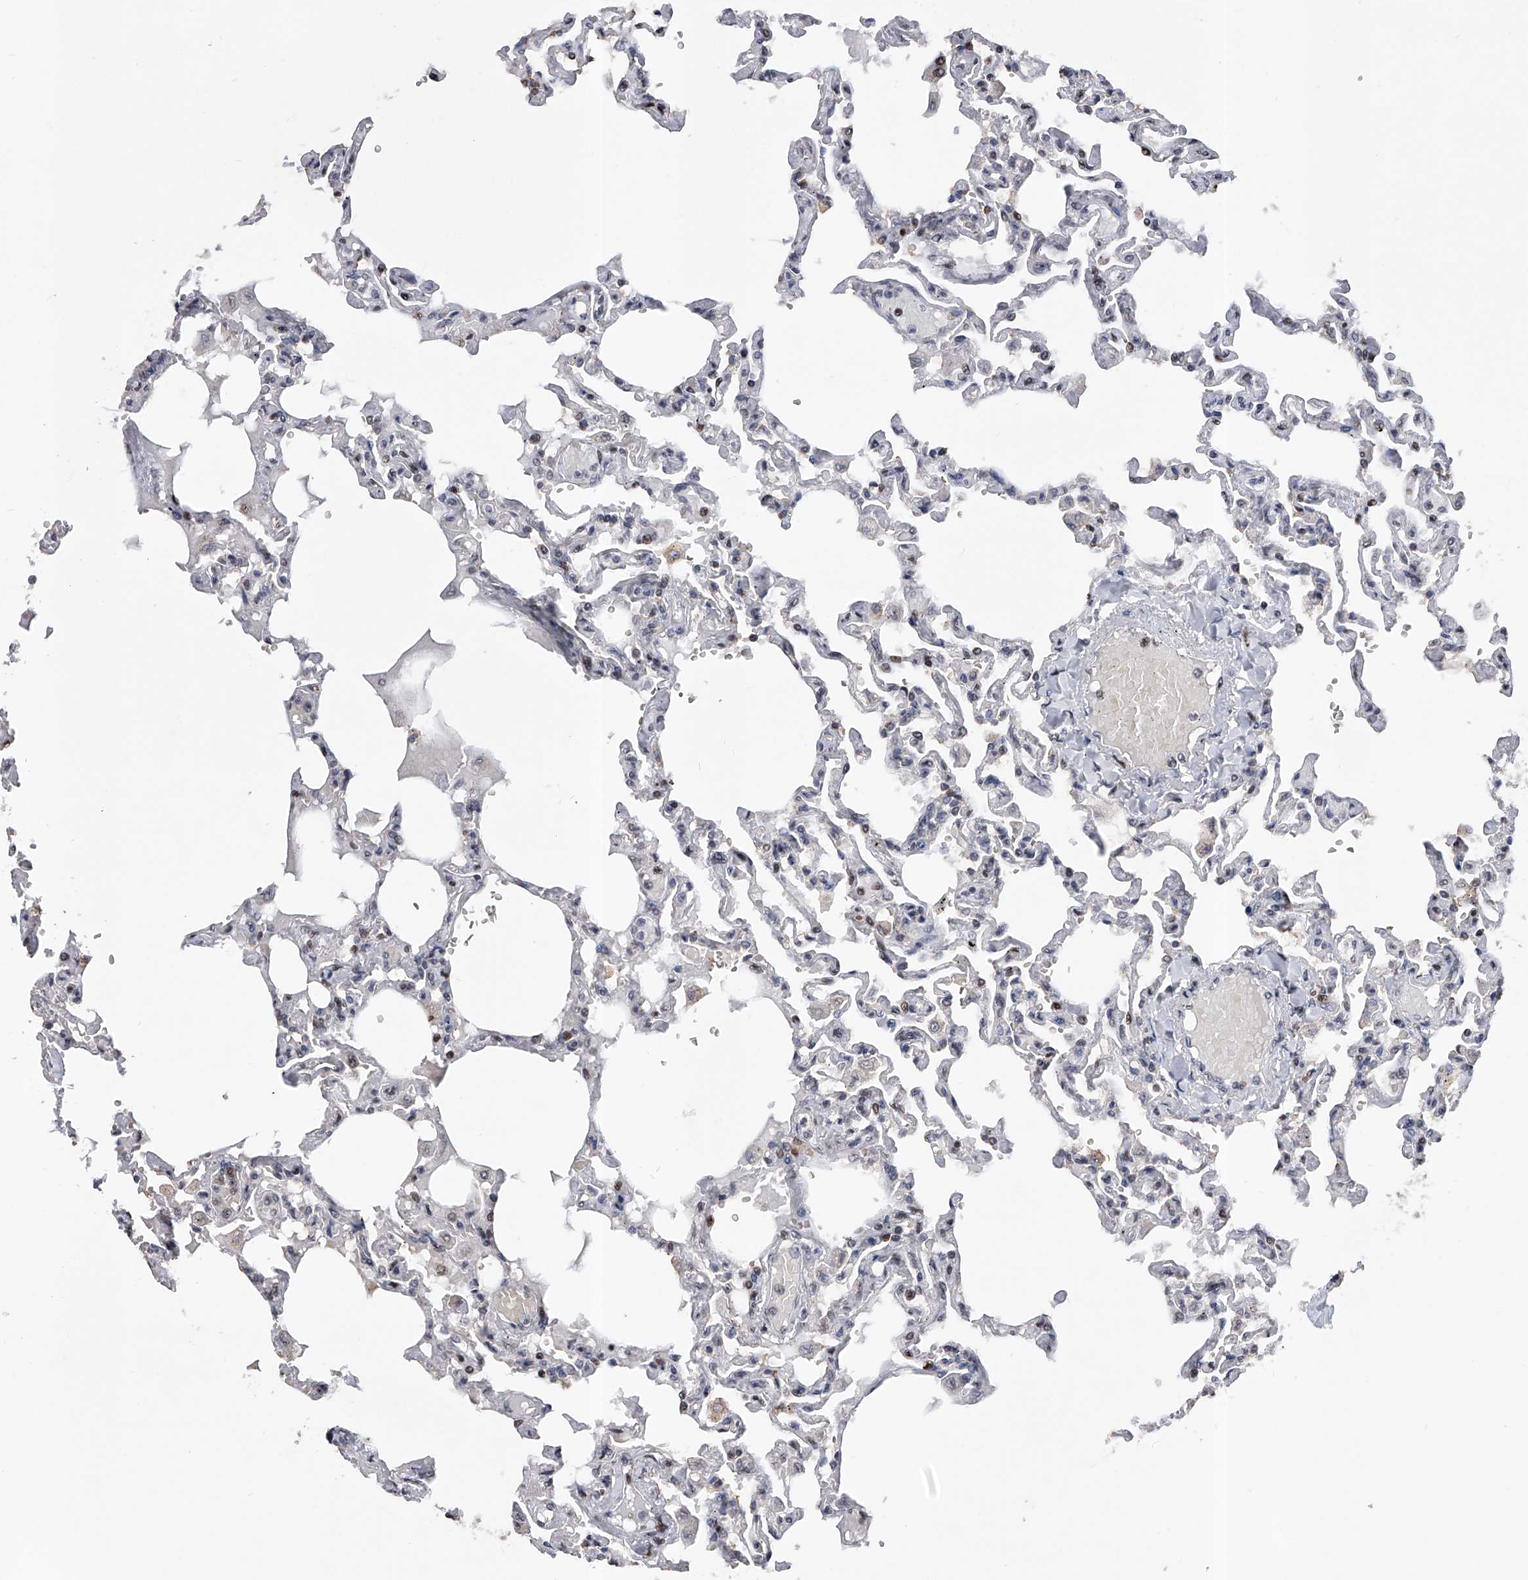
{"staining": {"intensity": "negative", "quantity": "none", "location": "none"}, "tissue": "lung", "cell_type": "Alveolar cells", "image_type": "normal", "snomed": [{"axis": "morphology", "description": "Normal tissue, NOS"}, {"axis": "topography", "description": "Lung"}], "caption": "Immunohistochemistry (IHC) of unremarkable lung reveals no positivity in alveolar cells.", "gene": "RWDD2A", "patient": {"sex": "male", "age": 21}}